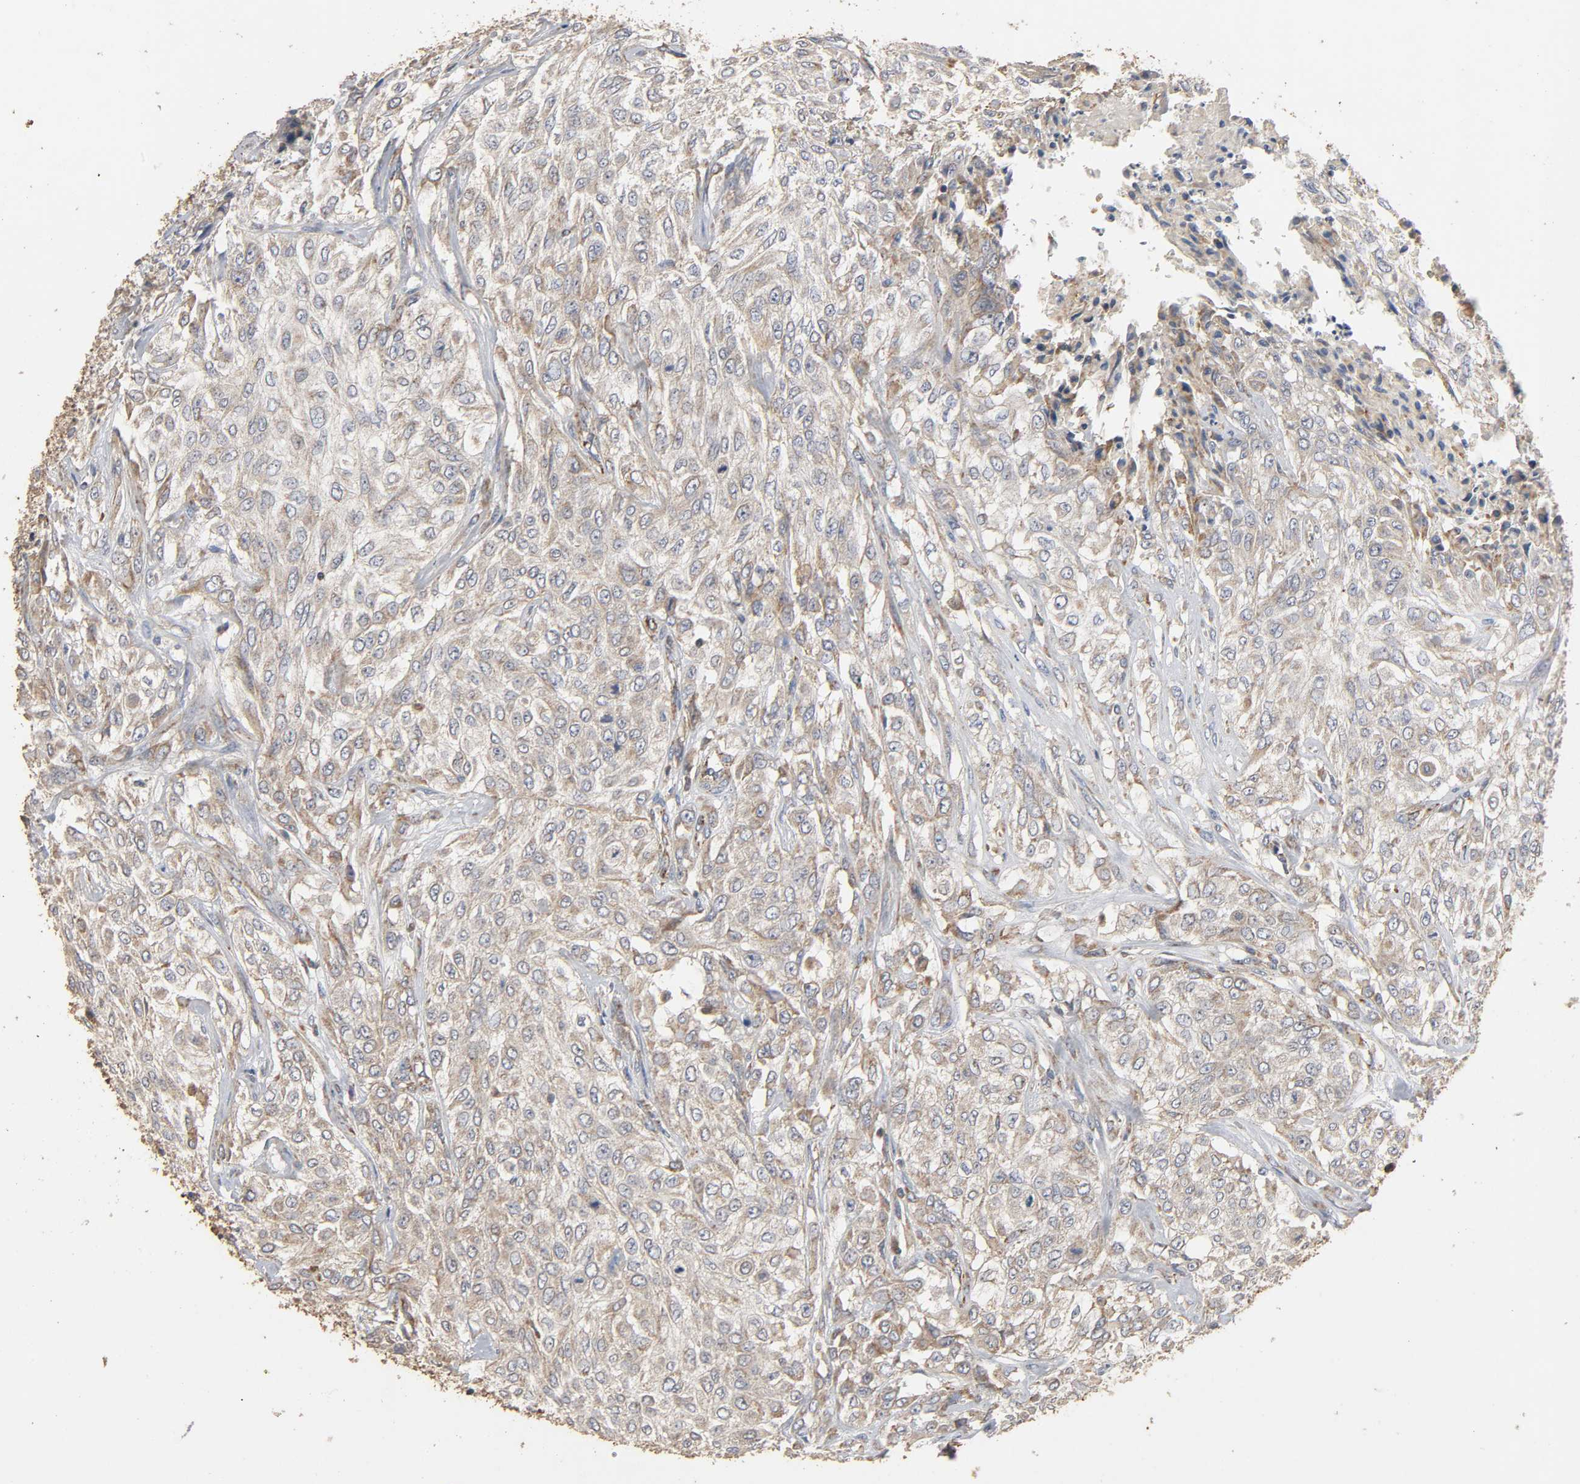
{"staining": {"intensity": "weak", "quantity": "25%-75%", "location": "cytoplasmic/membranous"}, "tissue": "urothelial cancer", "cell_type": "Tumor cells", "image_type": "cancer", "snomed": [{"axis": "morphology", "description": "Urothelial carcinoma, High grade"}, {"axis": "topography", "description": "Urinary bladder"}], "caption": "Immunohistochemical staining of urothelial cancer demonstrates low levels of weak cytoplasmic/membranous staining in about 25%-75% of tumor cells. The staining was performed using DAB (3,3'-diaminobenzidine), with brown indicating positive protein expression. Nuclei are stained blue with hematoxylin.", "gene": "NDUFS3", "patient": {"sex": "male", "age": 57}}